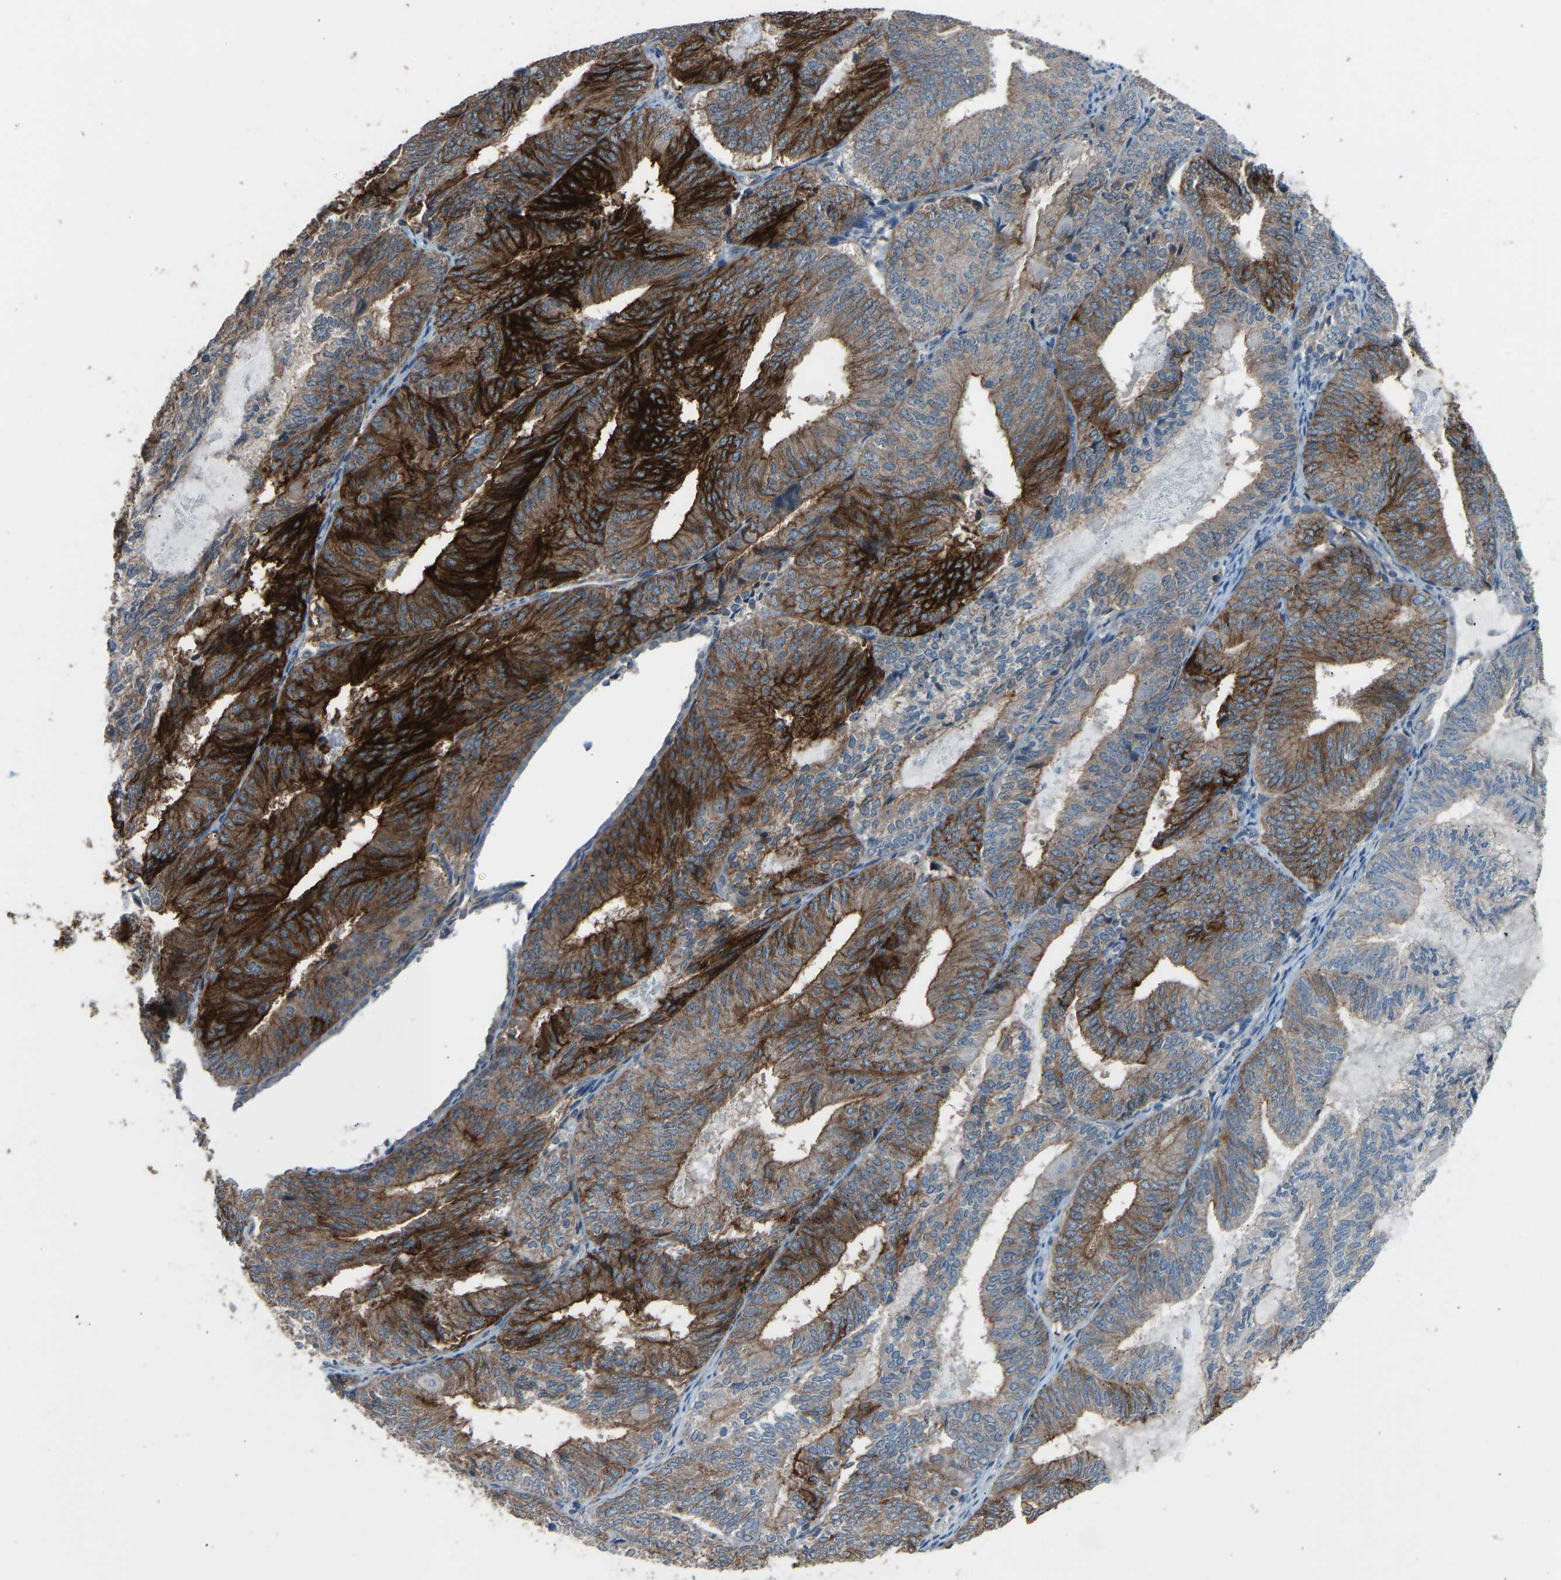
{"staining": {"intensity": "strong", "quantity": "25%-75%", "location": "cytoplasmic/membranous"}, "tissue": "endometrial cancer", "cell_type": "Tumor cells", "image_type": "cancer", "snomed": [{"axis": "morphology", "description": "Adenocarcinoma, NOS"}, {"axis": "topography", "description": "Endometrium"}], "caption": "Immunohistochemistry (IHC) image of neoplastic tissue: human endometrial adenocarcinoma stained using IHC exhibits high levels of strong protein expression localized specifically in the cytoplasmic/membranous of tumor cells, appearing as a cytoplasmic/membranous brown color.", "gene": "SLC43A1", "patient": {"sex": "female", "age": 81}}